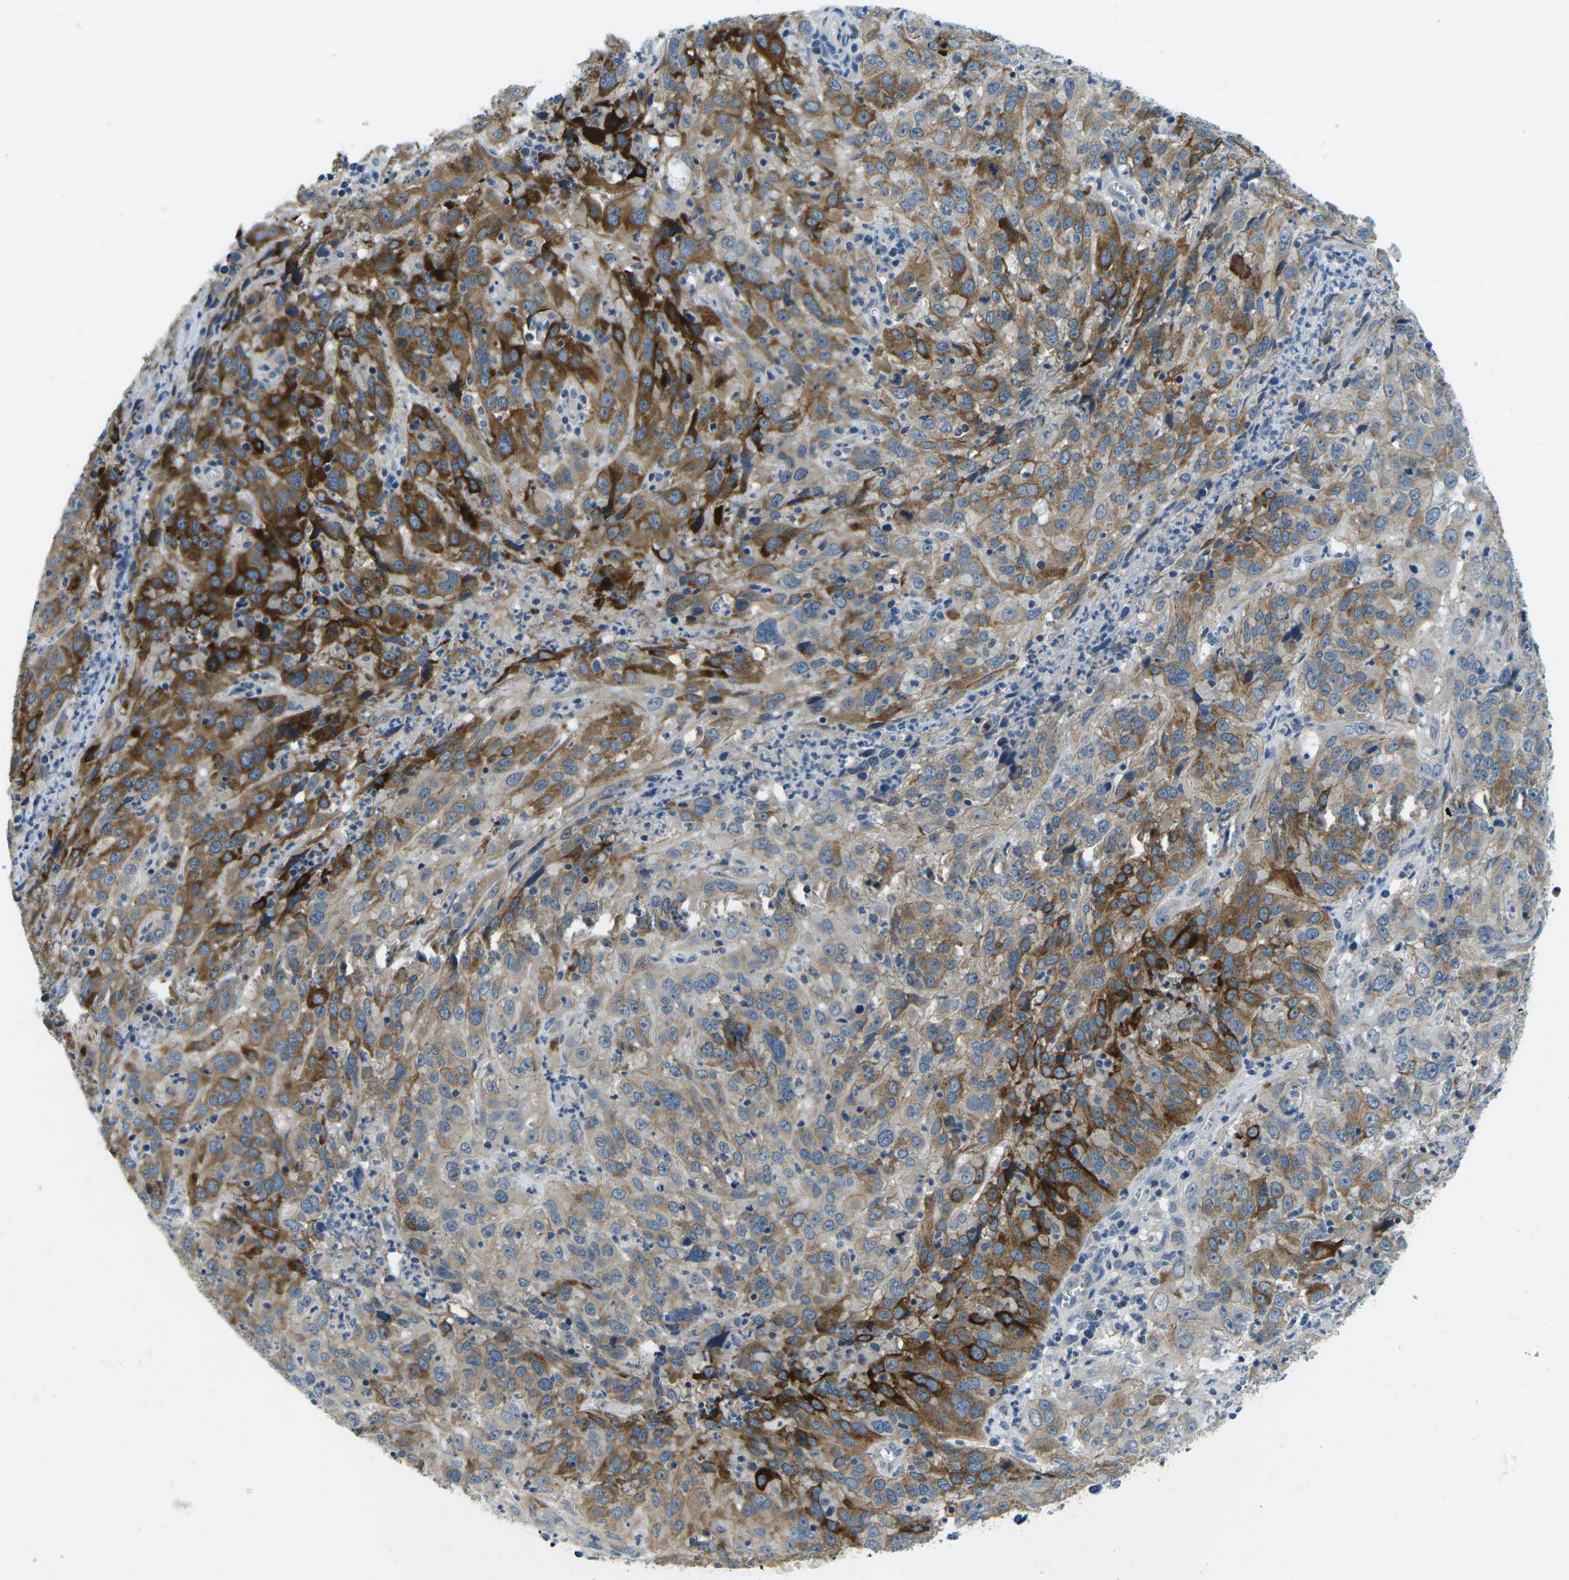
{"staining": {"intensity": "strong", "quantity": "25%-75%", "location": "cytoplasmic/membranous"}, "tissue": "cervical cancer", "cell_type": "Tumor cells", "image_type": "cancer", "snomed": [{"axis": "morphology", "description": "Squamous cell carcinoma, NOS"}, {"axis": "topography", "description": "Cervix"}], "caption": "Immunohistochemical staining of cervical squamous cell carcinoma displays high levels of strong cytoplasmic/membranous positivity in about 25%-75% of tumor cells.", "gene": "CTNND1", "patient": {"sex": "female", "age": 32}}